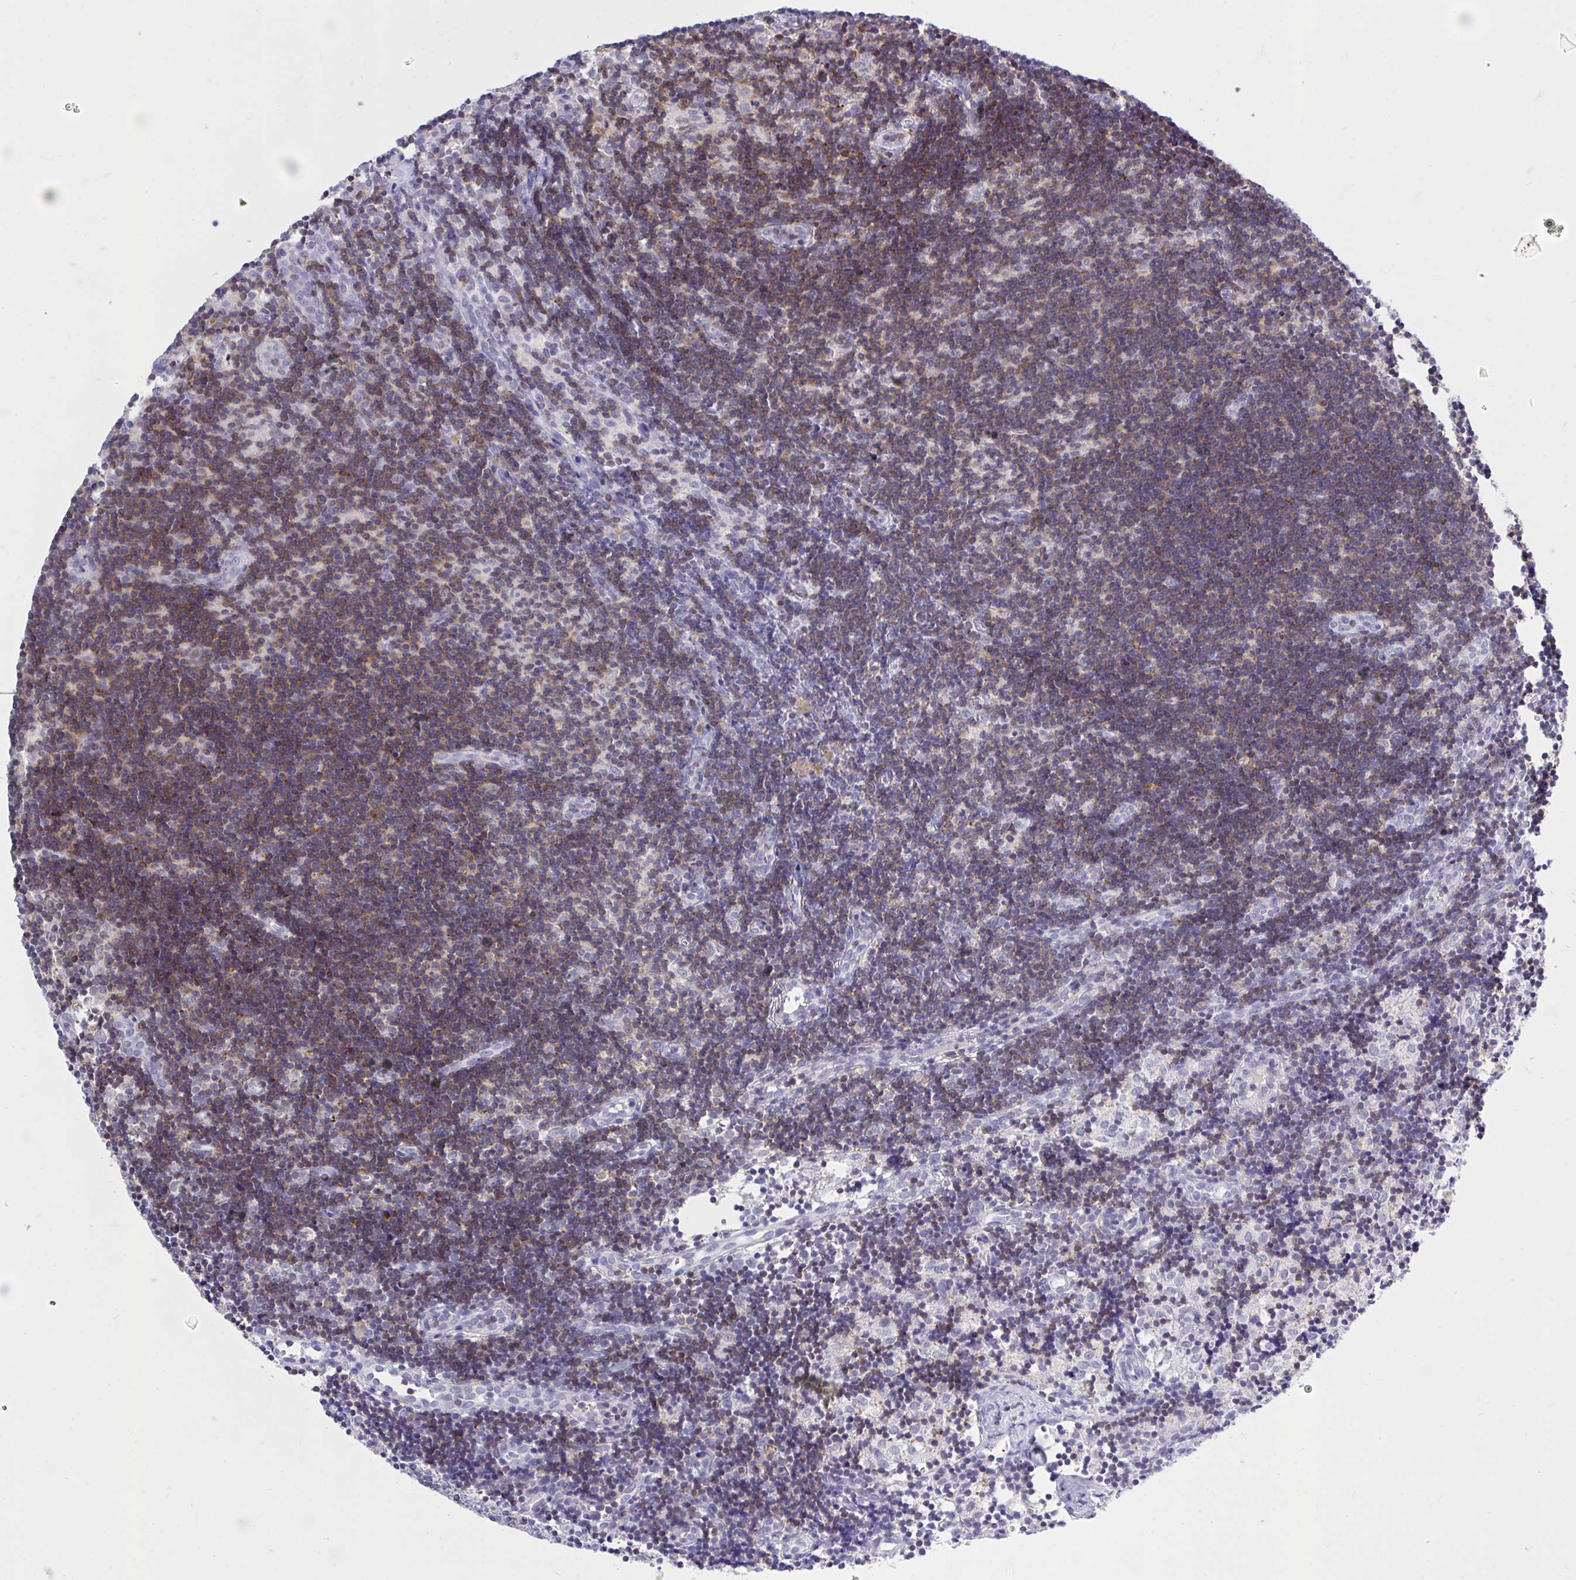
{"staining": {"intensity": "moderate", "quantity": "<25%", "location": "cytoplasmic/membranous"}, "tissue": "lymph node", "cell_type": "Germinal center cells", "image_type": "normal", "snomed": [{"axis": "morphology", "description": "Normal tissue, NOS"}, {"axis": "topography", "description": "Lymph node"}], "caption": "Moderate cytoplasmic/membranous protein expression is seen in approximately <25% of germinal center cells in lymph node.", "gene": "CXCL8", "patient": {"sex": "female", "age": 31}}